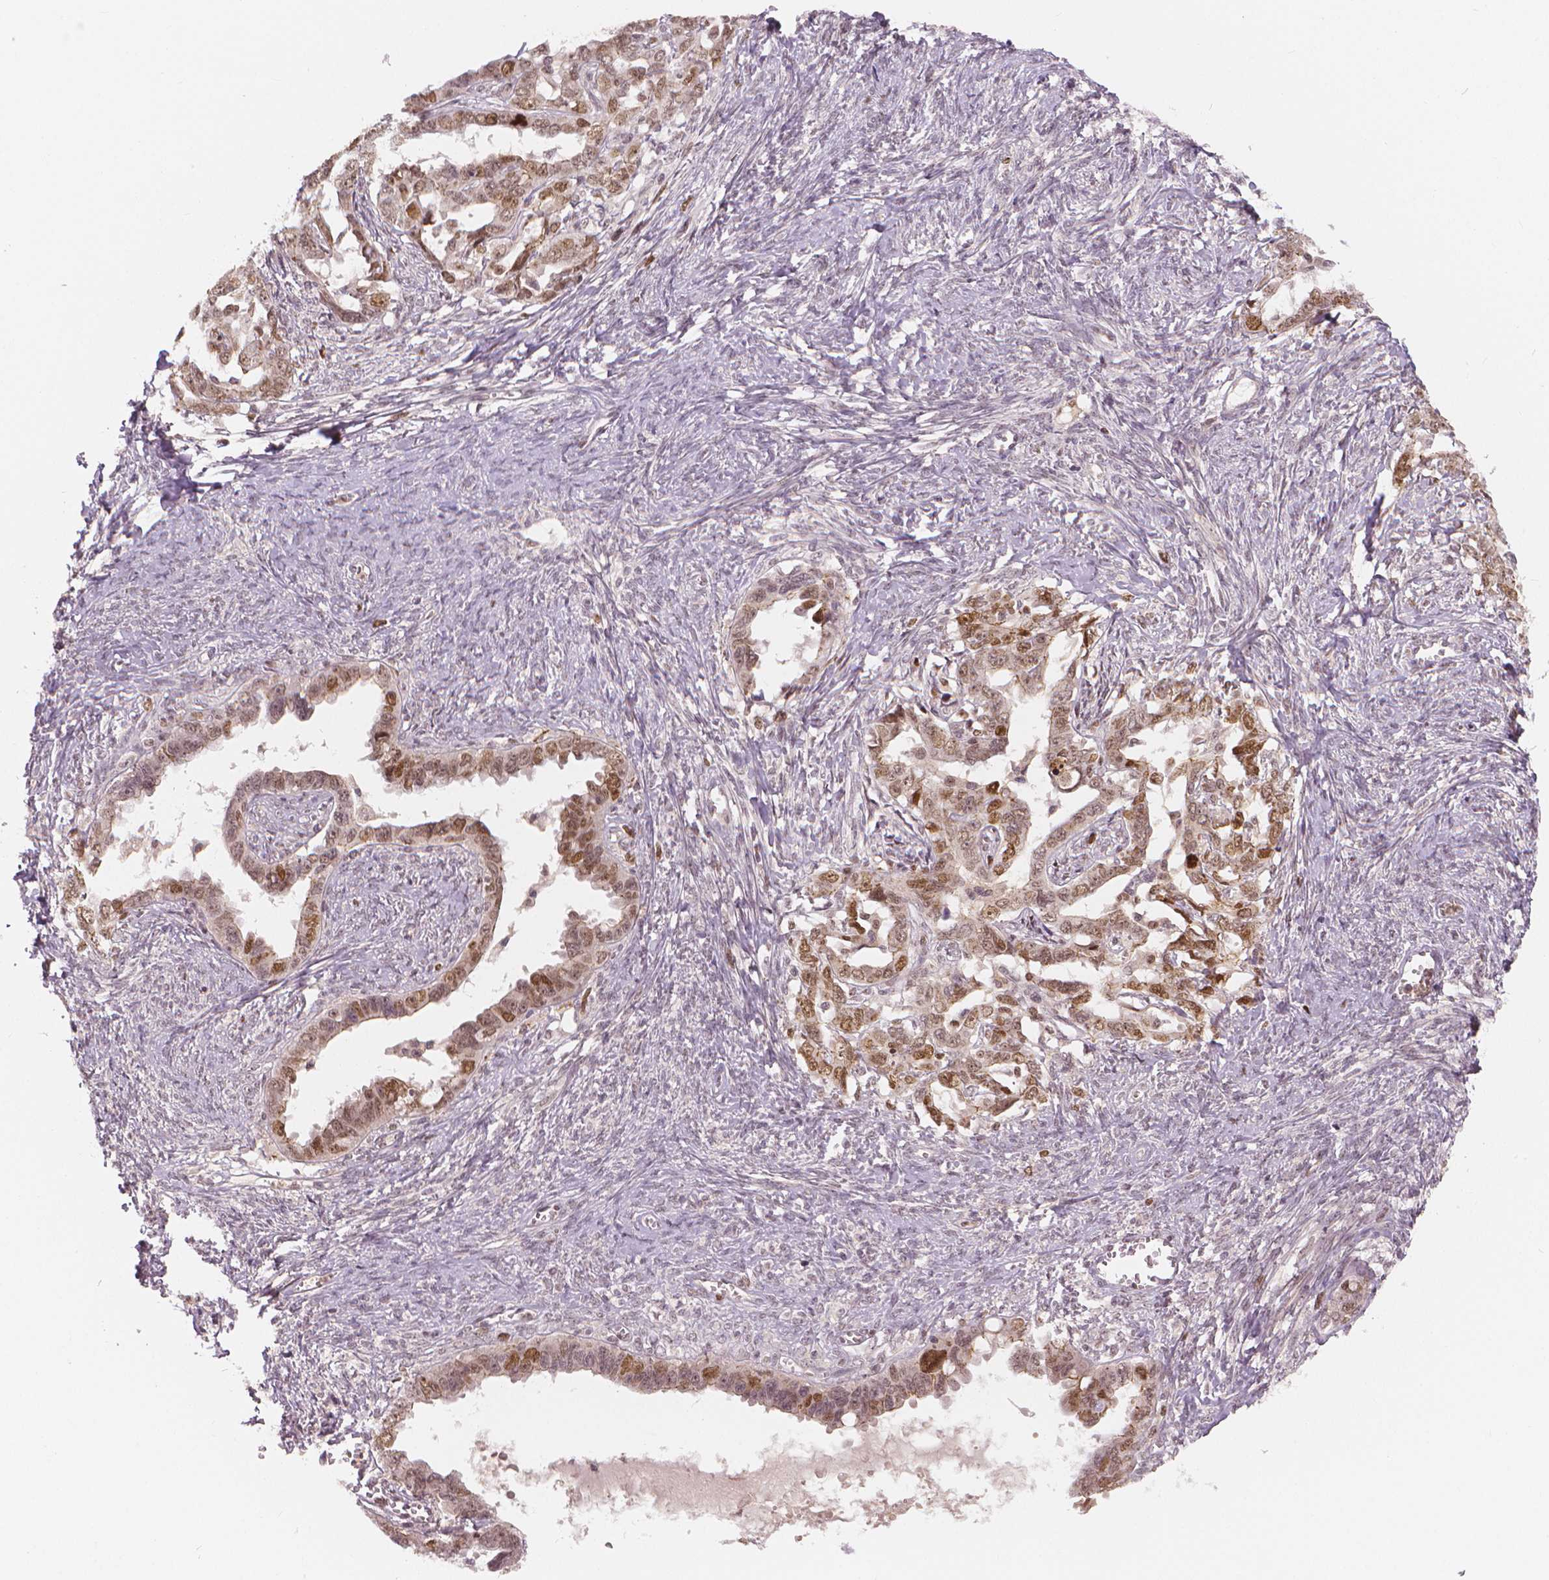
{"staining": {"intensity": "moderate", "quantity": "25%-75%", "location": "nuclear"}, "tissue": "ovarian cancer", "cell_type": "Tumor cells", "image_type": "cancer", "snomed": [{"axis": "morphology", "description": "Cystadenocarcinoma, serous, NOS"}, {"axis": "topography", "description": "Ovary"}], "caption": "IHC staining of serous cystadenocarcinoma (ovarian), which reveals medium levels of moderate nuclear staining in approximately 25%-75% of tumor cells indicating moderate nuclear protein positivity. The staining was performed using DAB (3,3'-diaminobenzidine) (brown) for protein detection and nuclei were counterstained in hematoxylin (blue).", "gene": "NSD2", "patient": {"sex": "female", "age": 69}}